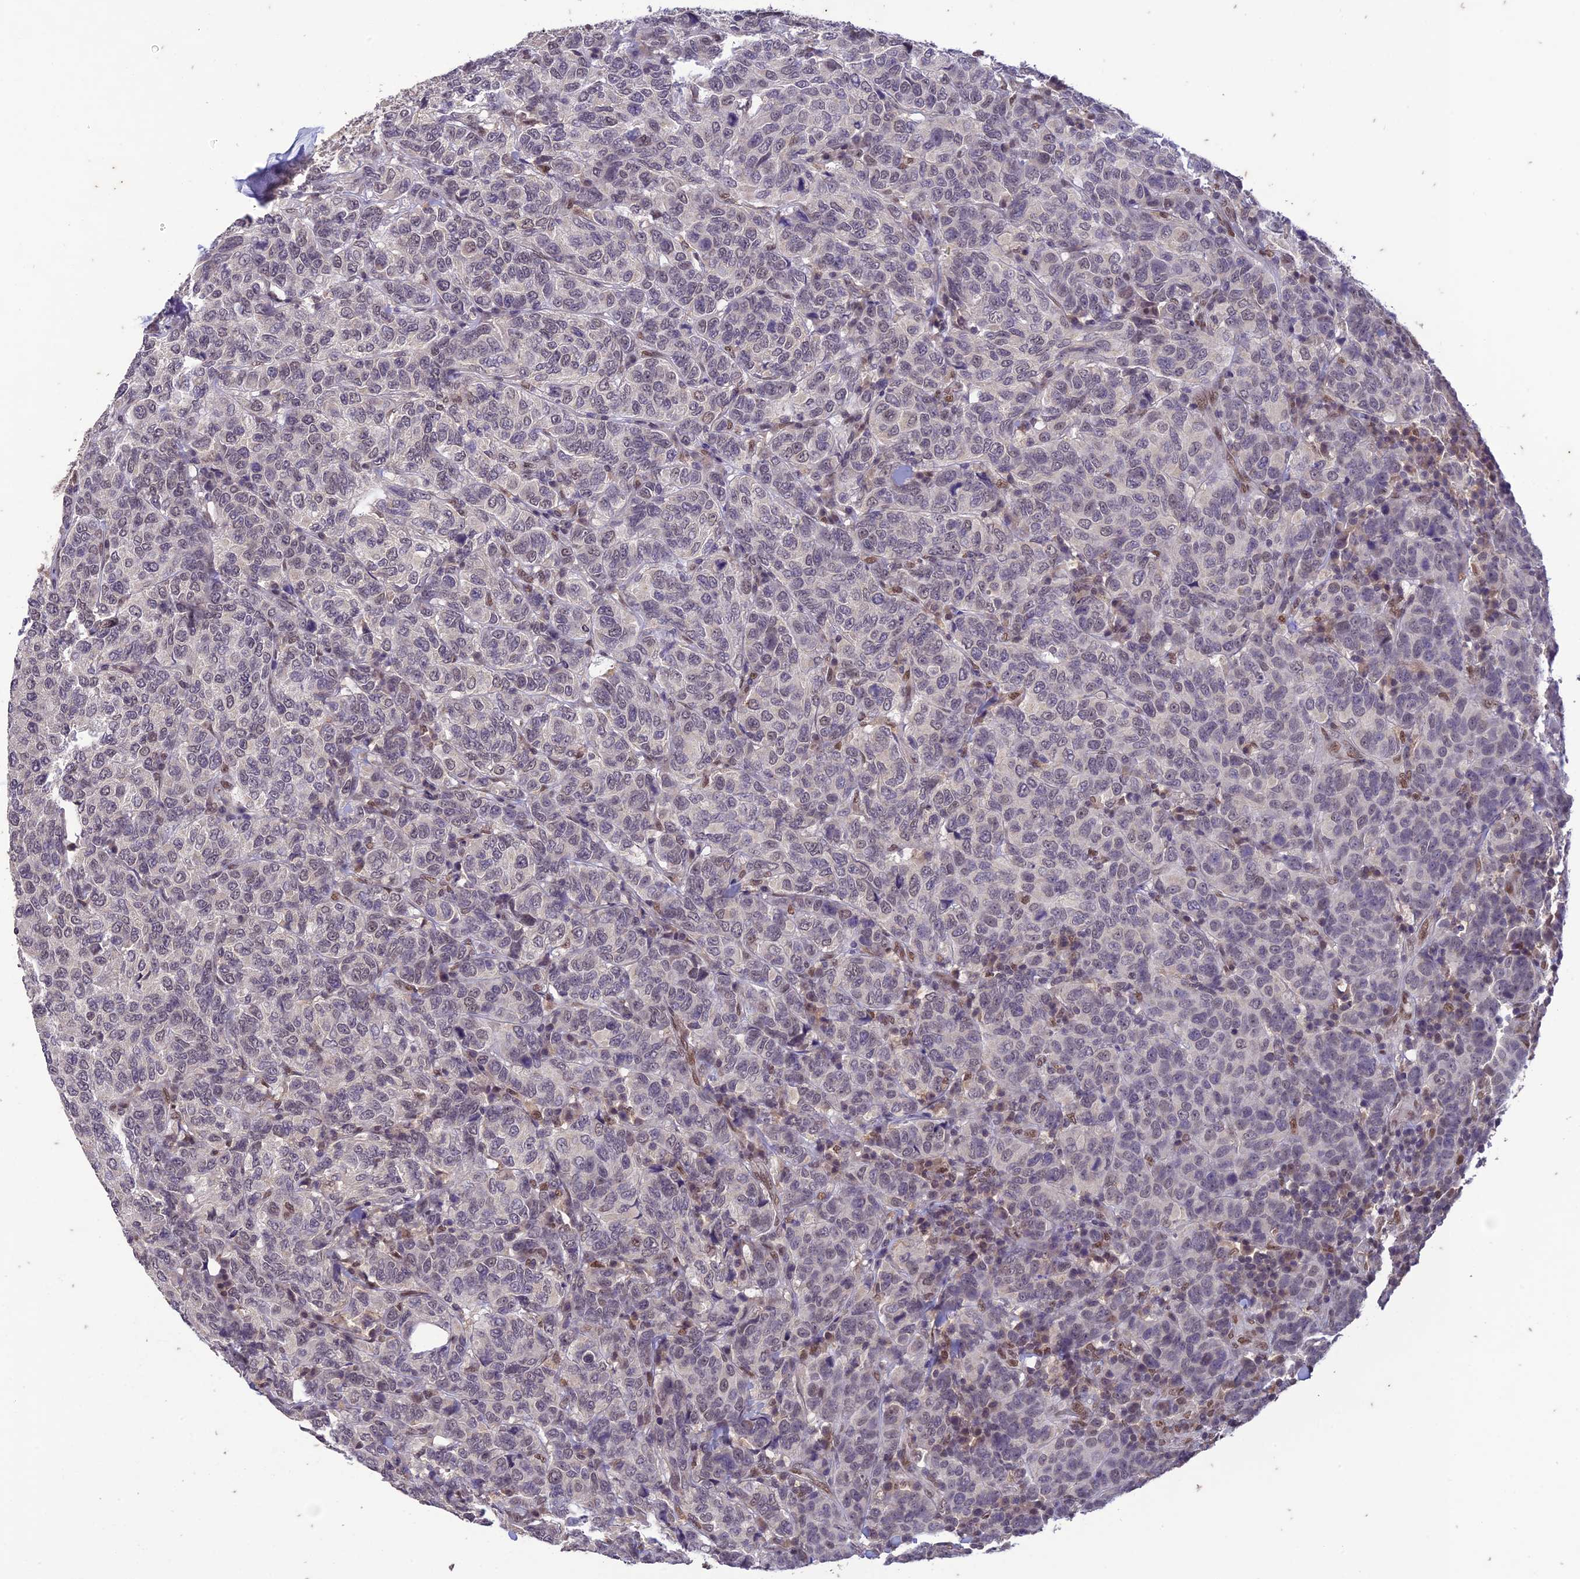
{"staining": {"intensity": "negative", "quantity": "none", "location": "none"}, "tissue": "breast cancer", "cell_type": "Tumor cells", "image_type": "cancer", "snomed": [{"axis": "morphology", "description": "Duct carcinoma"}, {"axis": "topography", "description": "Breast"}], "caption": "Intraductal carcinoma (breast) stained for a protein using IHC reveals no positivity tumor cells.", "gene": "POP4", "patient": {"sex": "female", "age": 55}}